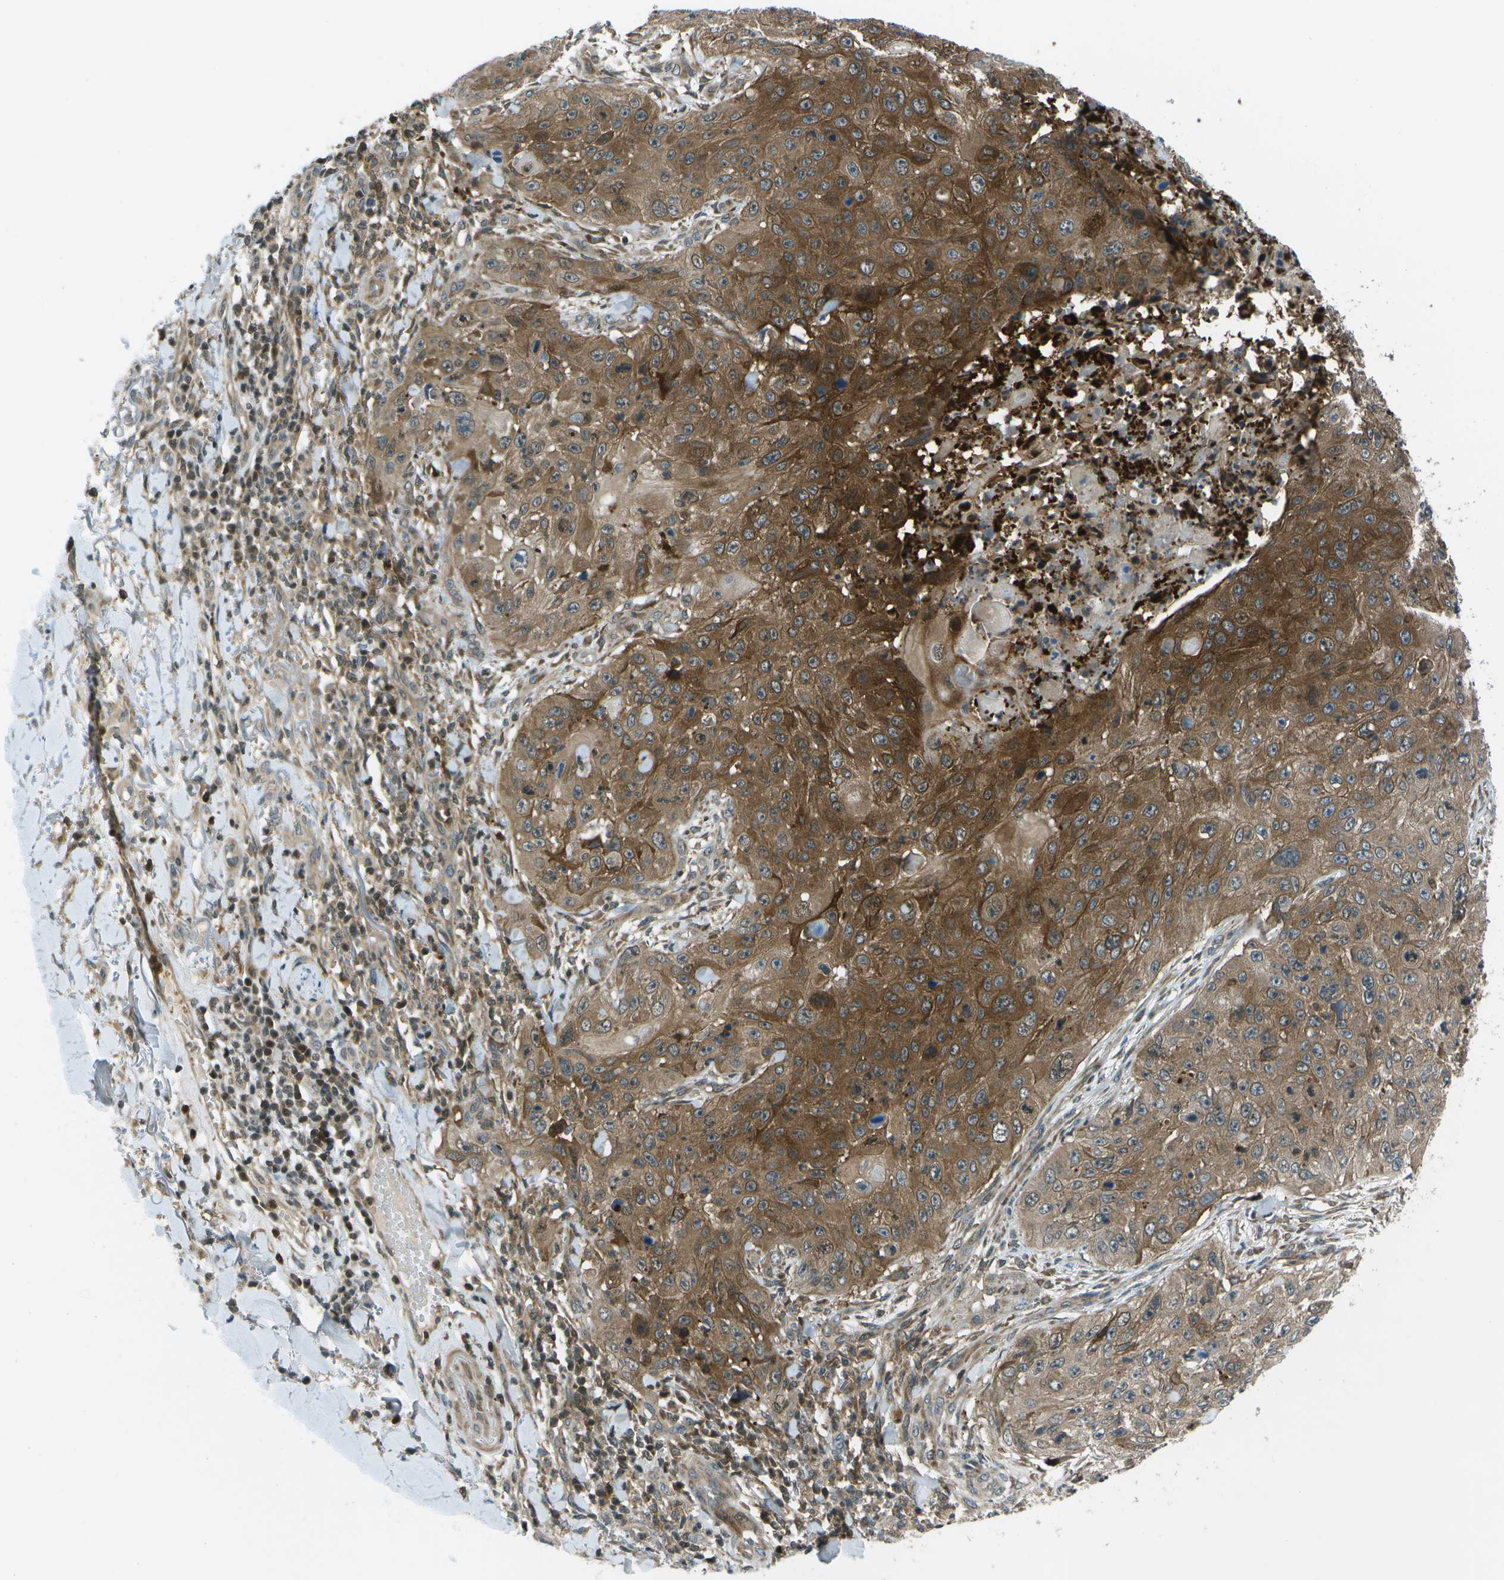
{"staining": {"intensity": "moderate", "quantity": ">75%", "location": "cytoplasmic/membranous"}, "tissue": "skin cancer", "cell_type": "Tumor cells", "image_type": "cancer", "snomed": [{"axis": "morphology", "description": "Squamous cell carcinoma, NOS"}, {"axis": "topography", "description": "Skin"}], "caption": "Protein analysis of squamous cell carcinoma (skin) tissue reveals moderate cytoplasmic/membranous positivity in about >75% of tumor cells. The staining was performed using DAB, with brown indicating positive protein expression. Nuclei are stained blue with hematoxylin.", "gene": "TMEM19", "patient": {"sex": "female", "age": 80}}